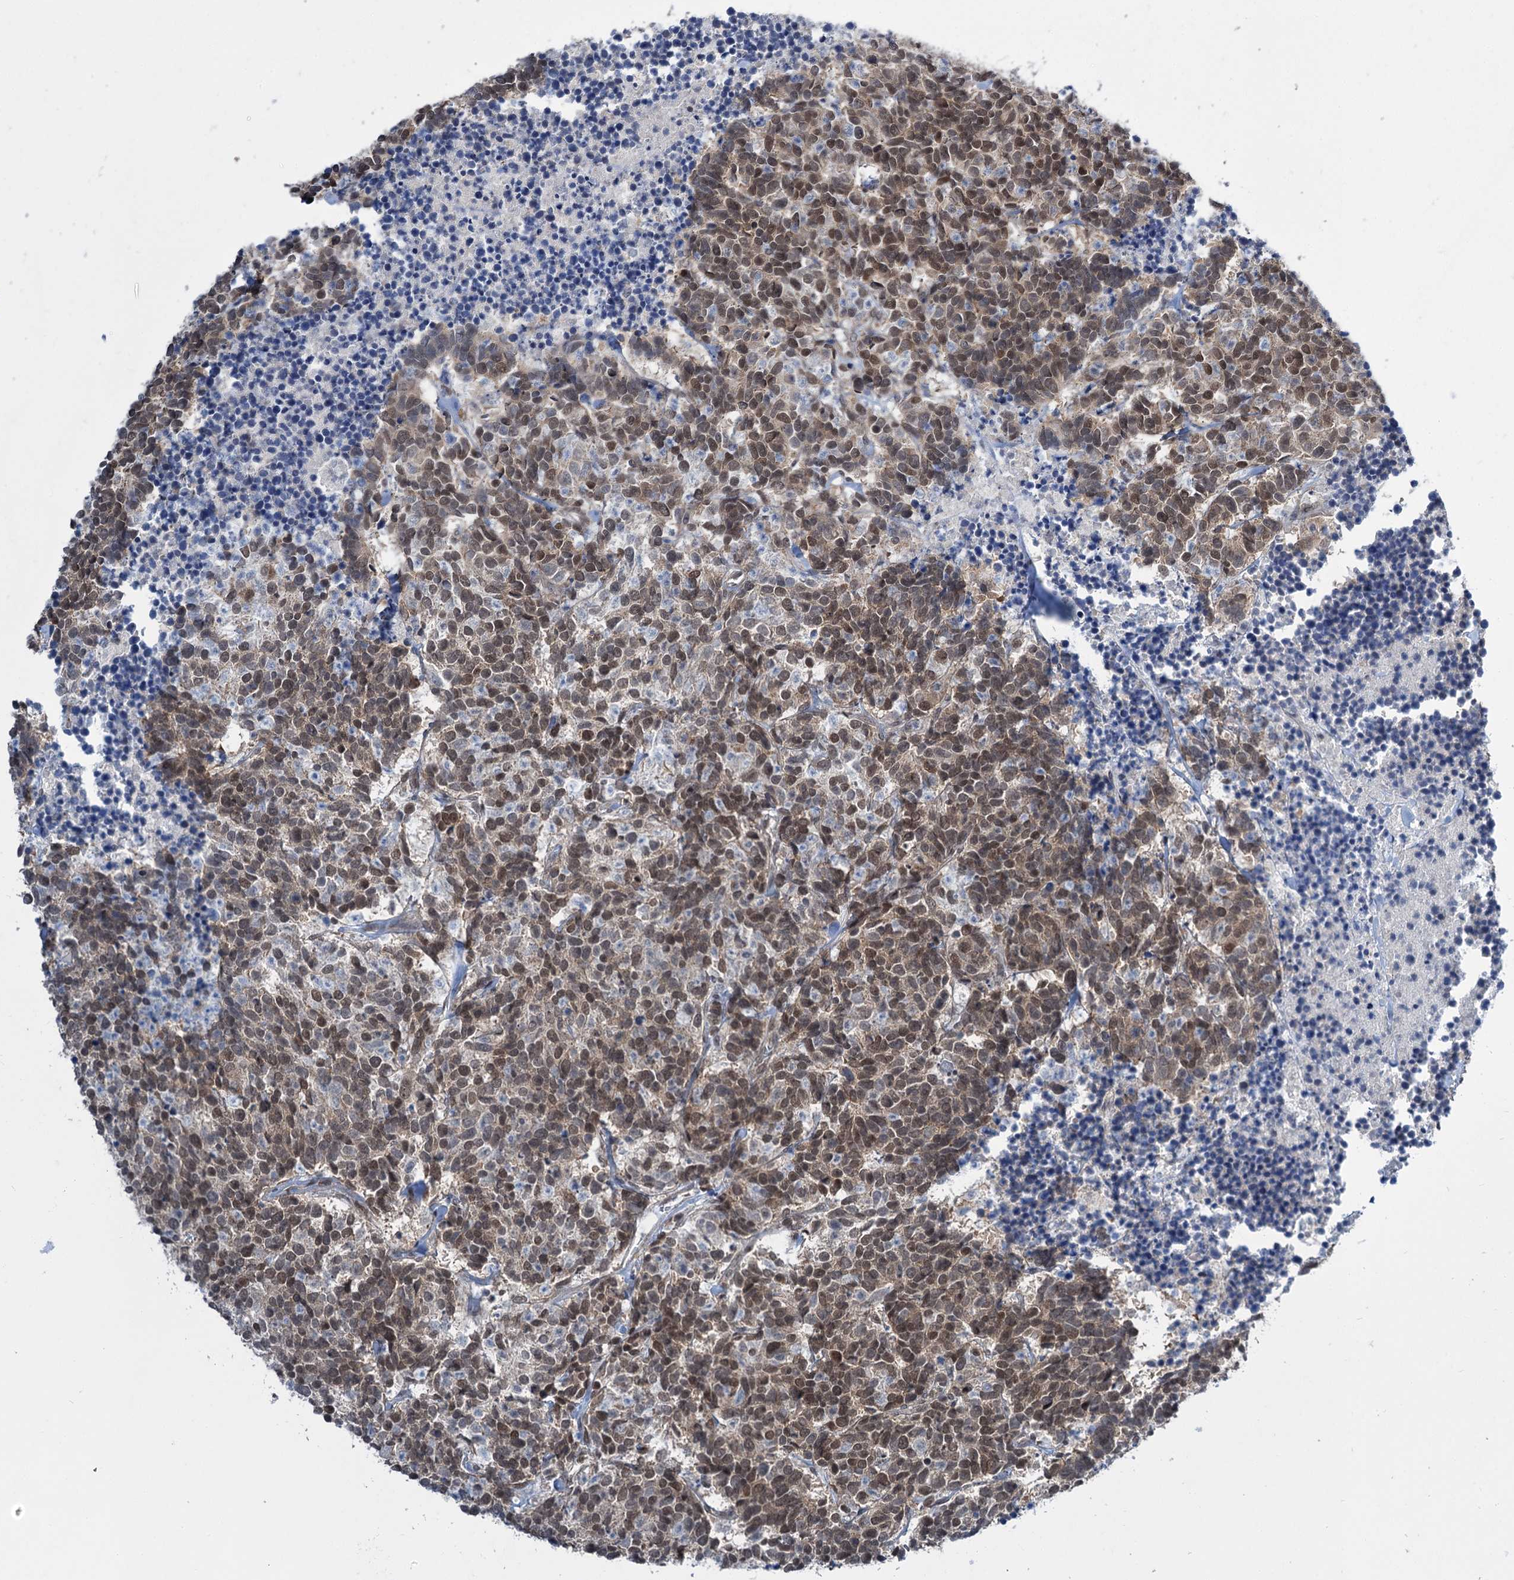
{"staining": {"intensity": "moderate", "quantity": ">75%", "location": "cytoplasmic/membranous,nuclear"}, "tissue": "carcinoid", "cell_type": "Tumor cells", "image_type": "cancer", "snomed": [{"axis": "morphology", "description": "Carcinoma, NOS"}, {"axis": "morphology", "description": "Carcinoid, malignant, NOS"}, {"axis": "topography", "description": "Urinary bladder"}], "caption": "Protein staining shows moderate cytoplasmic/membranous and nuclear positivity in about >75% of tumor cells in carcinoid (malignant).", "gene": "DCUN1D4", "patient": {"sex": "male", "age": 57}}